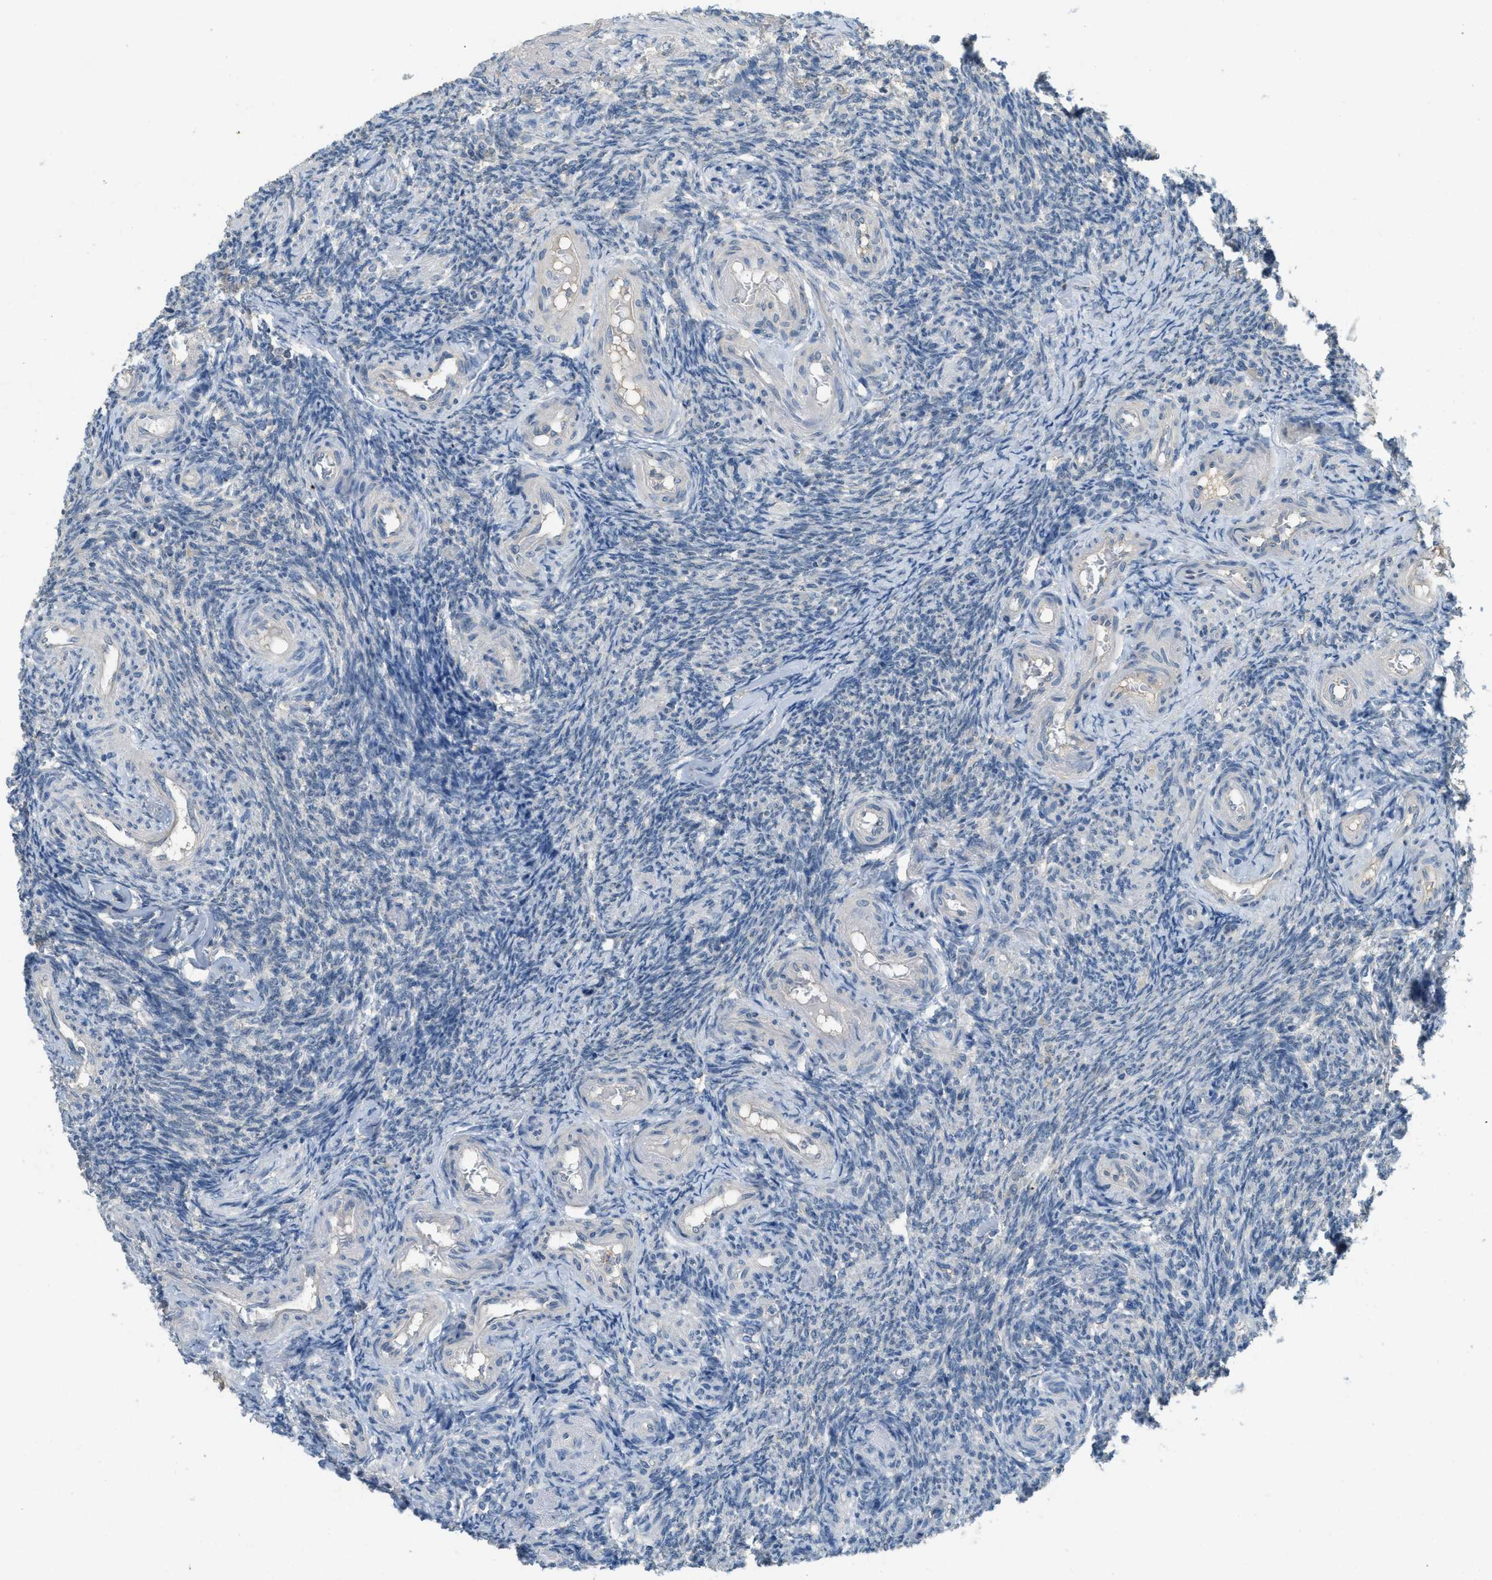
{"staining": {"intensity": "weak", "quantity": ">75%", "location": "cytoplasmic/membranous"}, "tissue": "ovary", "cell_type": "Follicle cells", "image_type": "normal", "snomed": [{"axis": "morphology", "description": "Normal tissue, NOS"}, {"axis": "topography", "description": "Ovary"}], "caption": "Immunohistochemical staining of unremarkable ovary displays weak cytoplasmic/membranous protein positivity in approximately >75% of follicle cells. Ihc stains the protein in brown and the nuclei are stained blue.", "gene": "MIS18A", "patient": {"sex": "female", "age": 41}}